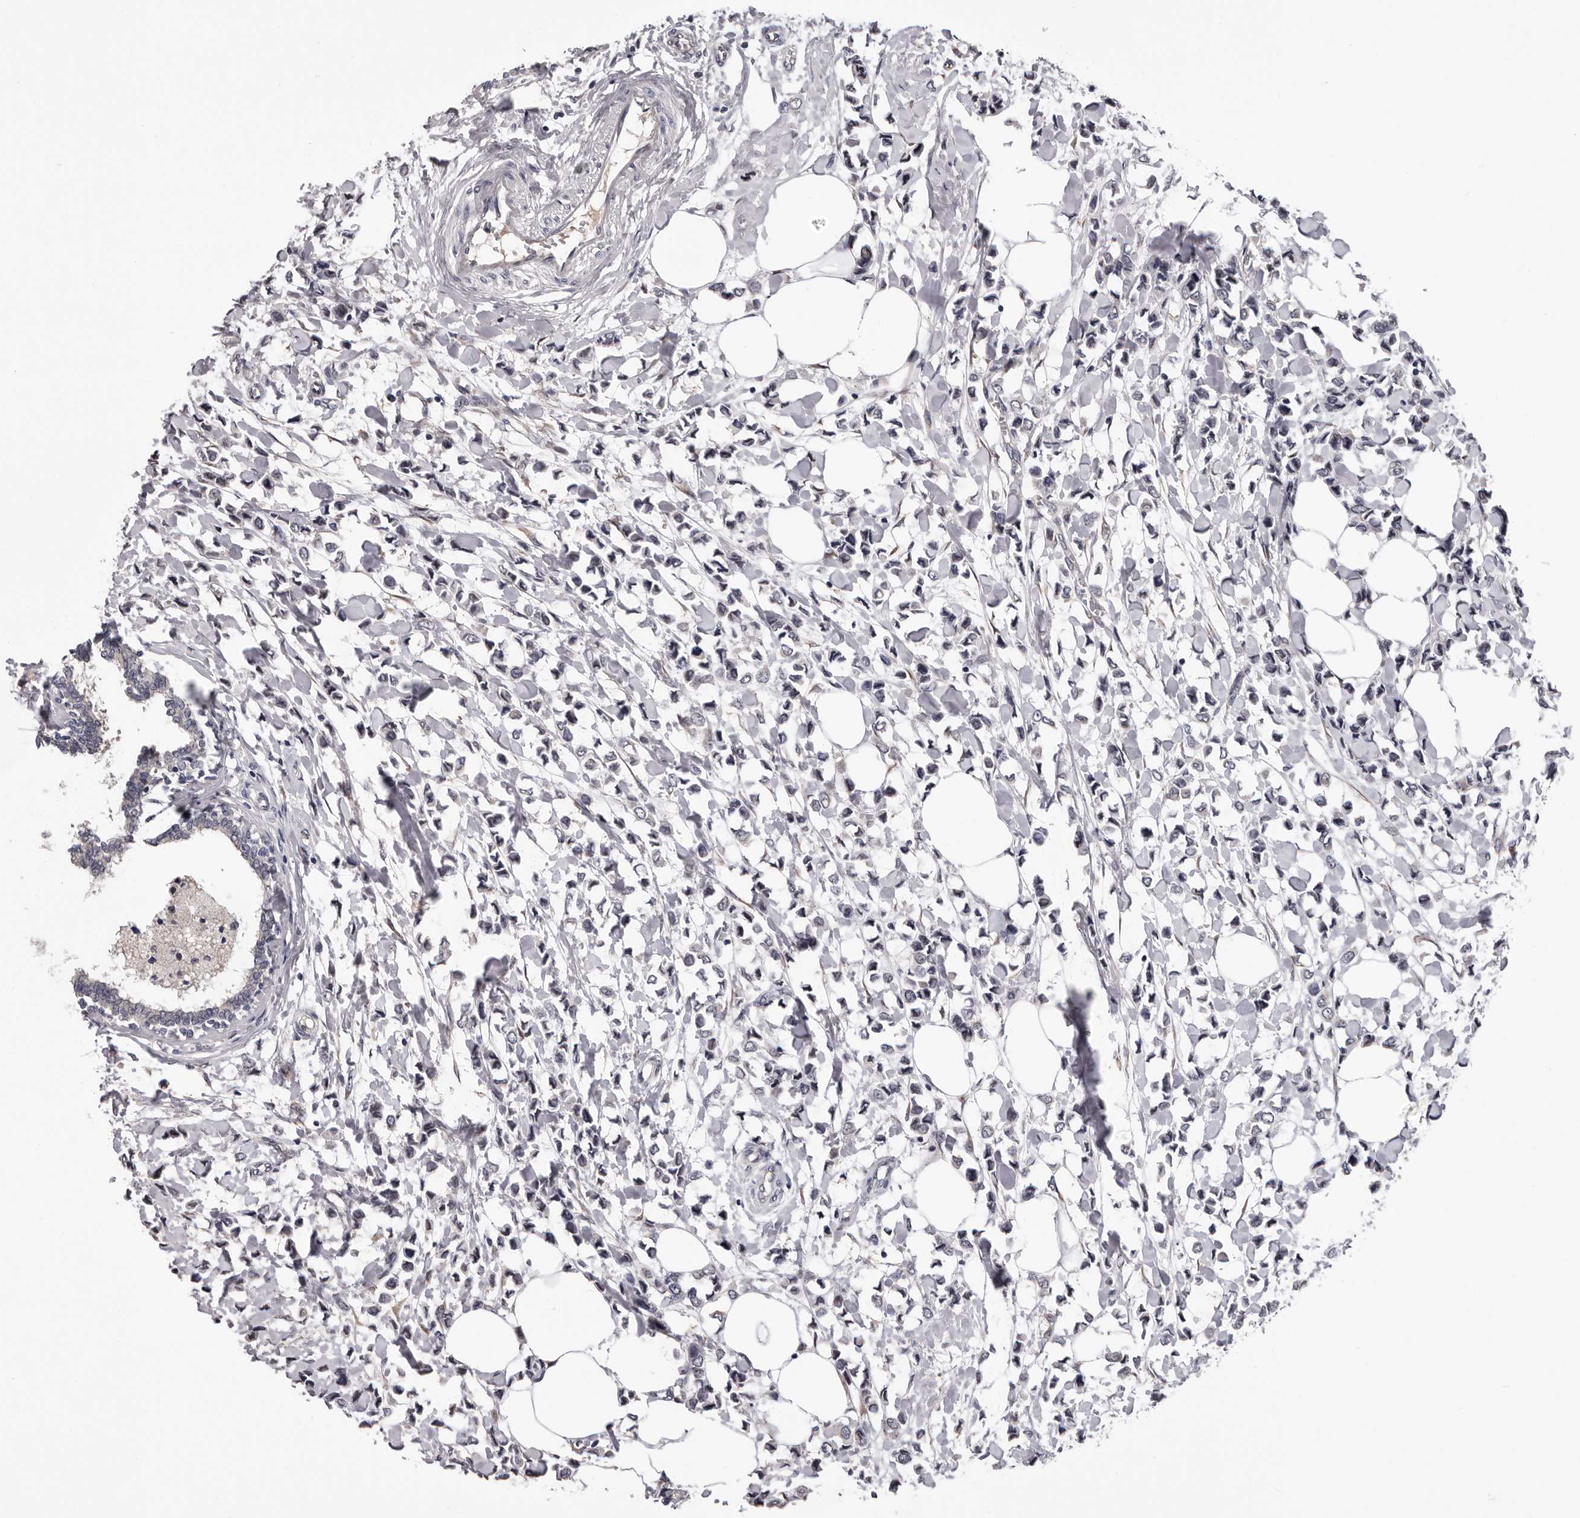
{"staining": {"intensity": "weak", "quantity": "<25%", "location": "cytoplasmic/membranous"}, "tissue": "breast cancer", "cell_type": "Tumor cells", "image_type": "cancer", "snomed": [{"axis": "morphology", "description": "Lobular carcinoma"}, {"axis": "topography", "description": "Breast"}], "caption": "A photomicrograph of human breast cancer (lobular carcinoma) is negative for staining in tumor cells.", "gene": "MED8", "patient": {"sex": "female", "age": 51}}